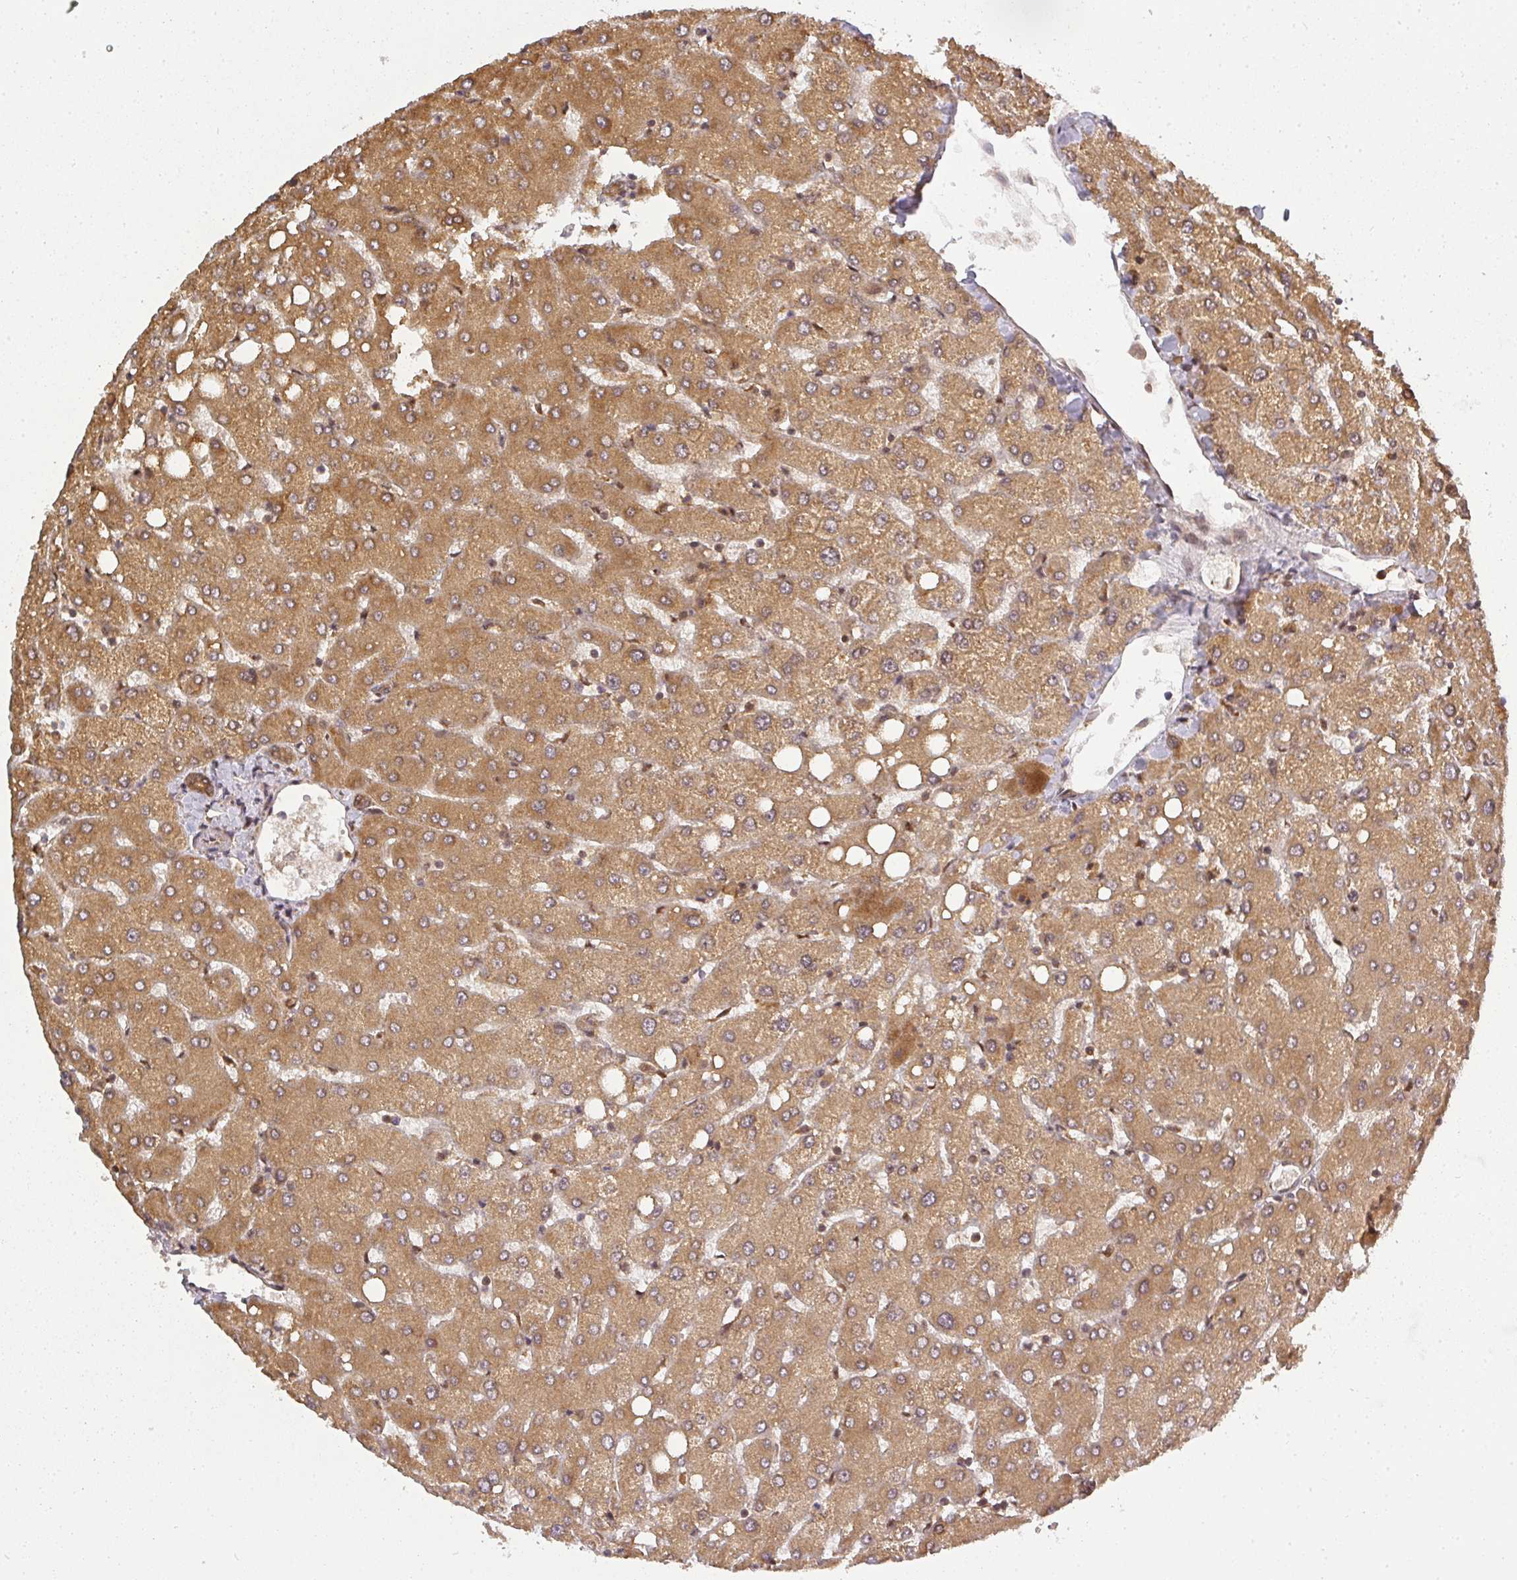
{"staining": {"intensity": "moderate", "quantity": ">75%", "location": "cytoplasmic/membranous"}, "tissue": "liver", "cell_type": "Cholangiocytes", "image_type": "normal", "snomed": [{"axis": "morphology", "description": "Normal tissue, NOS"}, {"axis": "topography", "description": "Liver"}], "caption": "Immunohistochemical staining of normal human liver demonstrates >75% levels of moderate cytoplasmic/membranous protein staining in approximately >75% of cholangiocytes.", "gene": "PPP6R3", "patient": {"sex": "female", "age": 54}}